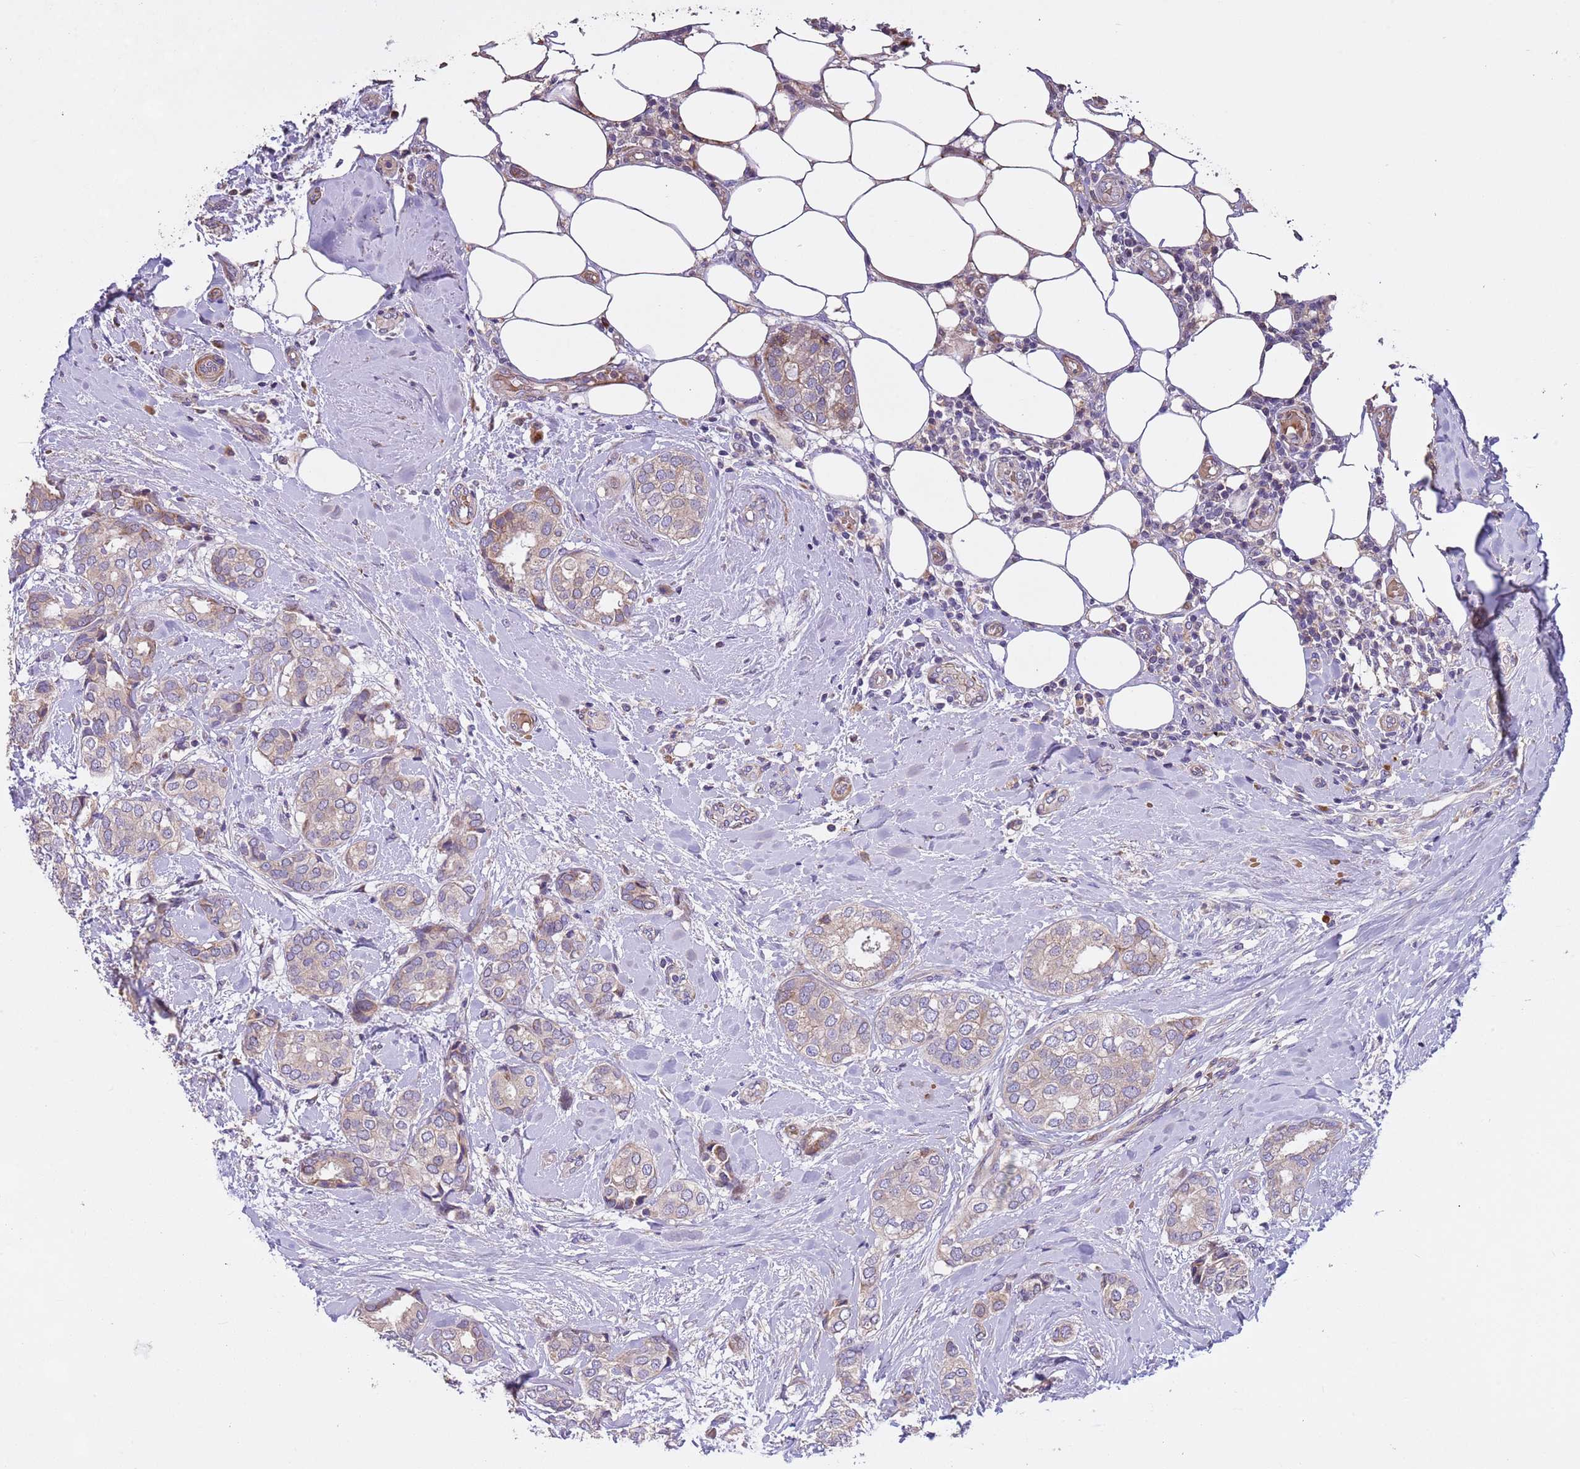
{"staining": {"intensity": "weak", "quantity": "<25%", "location": "cytoplasmic/membranous"}, "tissue": "breast cancer", "cell_type": "Tumor cells", "image_type": "cancer", "snomed": [{"axis": "morphology", "description": "Duct carcinoma"}, {"axis": "topography", "description": "Breast"}], "caption": "Infiltrating ductal carcinoma (breast) was stained to show a protein in brown. There is no significant positivity in tumor cells.", "gene": "PIGA", "patient": {"sex": "female", "age": 73}}